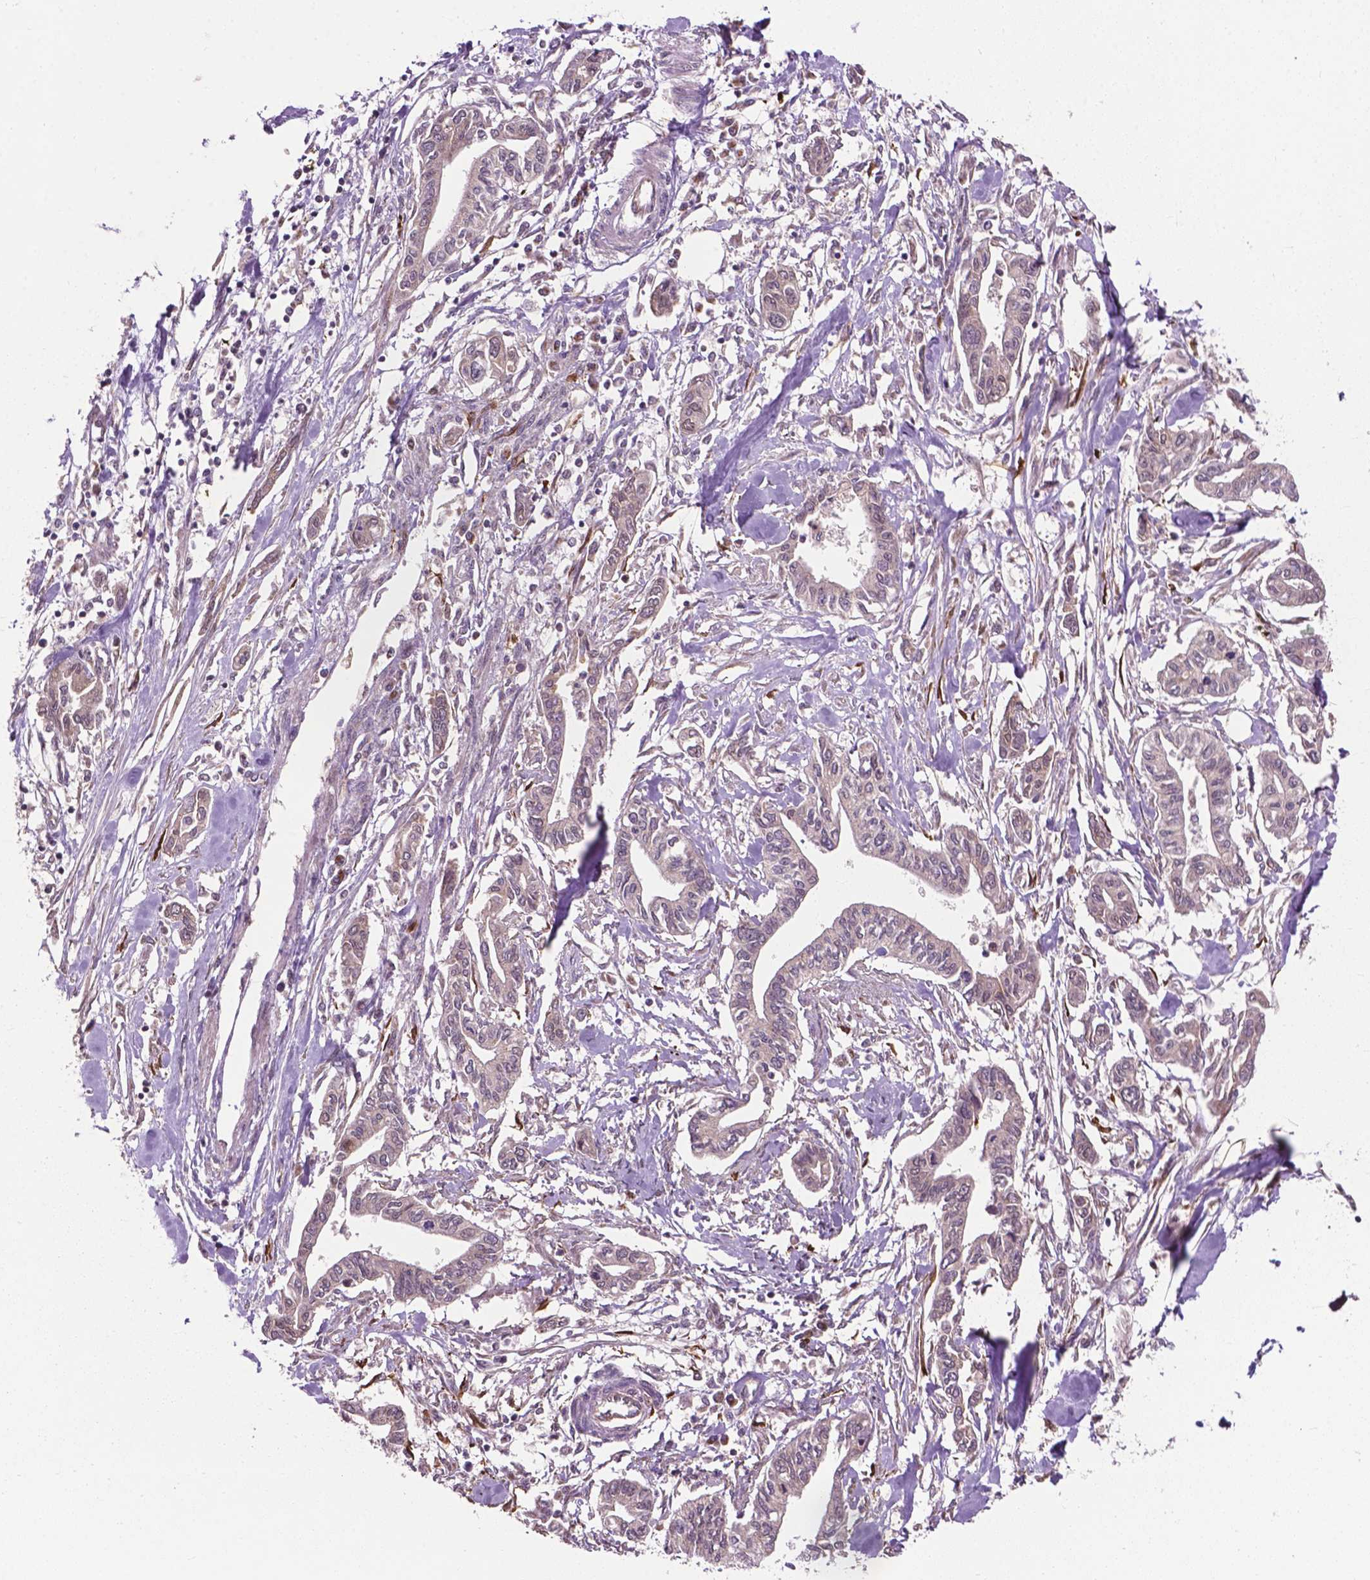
{"staining": {"intensity": "negative", "quantity": "none", "location": "none"}, "tissue": "pancreatic cancer", "cell_type": "Tumor cells", "image_type": "cancer", "snomed": [{"axis": "morphology", "description": "Adenocarcinoma, NOS"}, {"axis": "topography", "description": "Pancreas"}], "caption": "Adenocarcinoma (pancreatic) stained for a protein using immunohistochemistry (IHC) shows no positivity tumor cells.", "gene": "PPP1CB", "patient": {"sex": "male", "age": 60}}